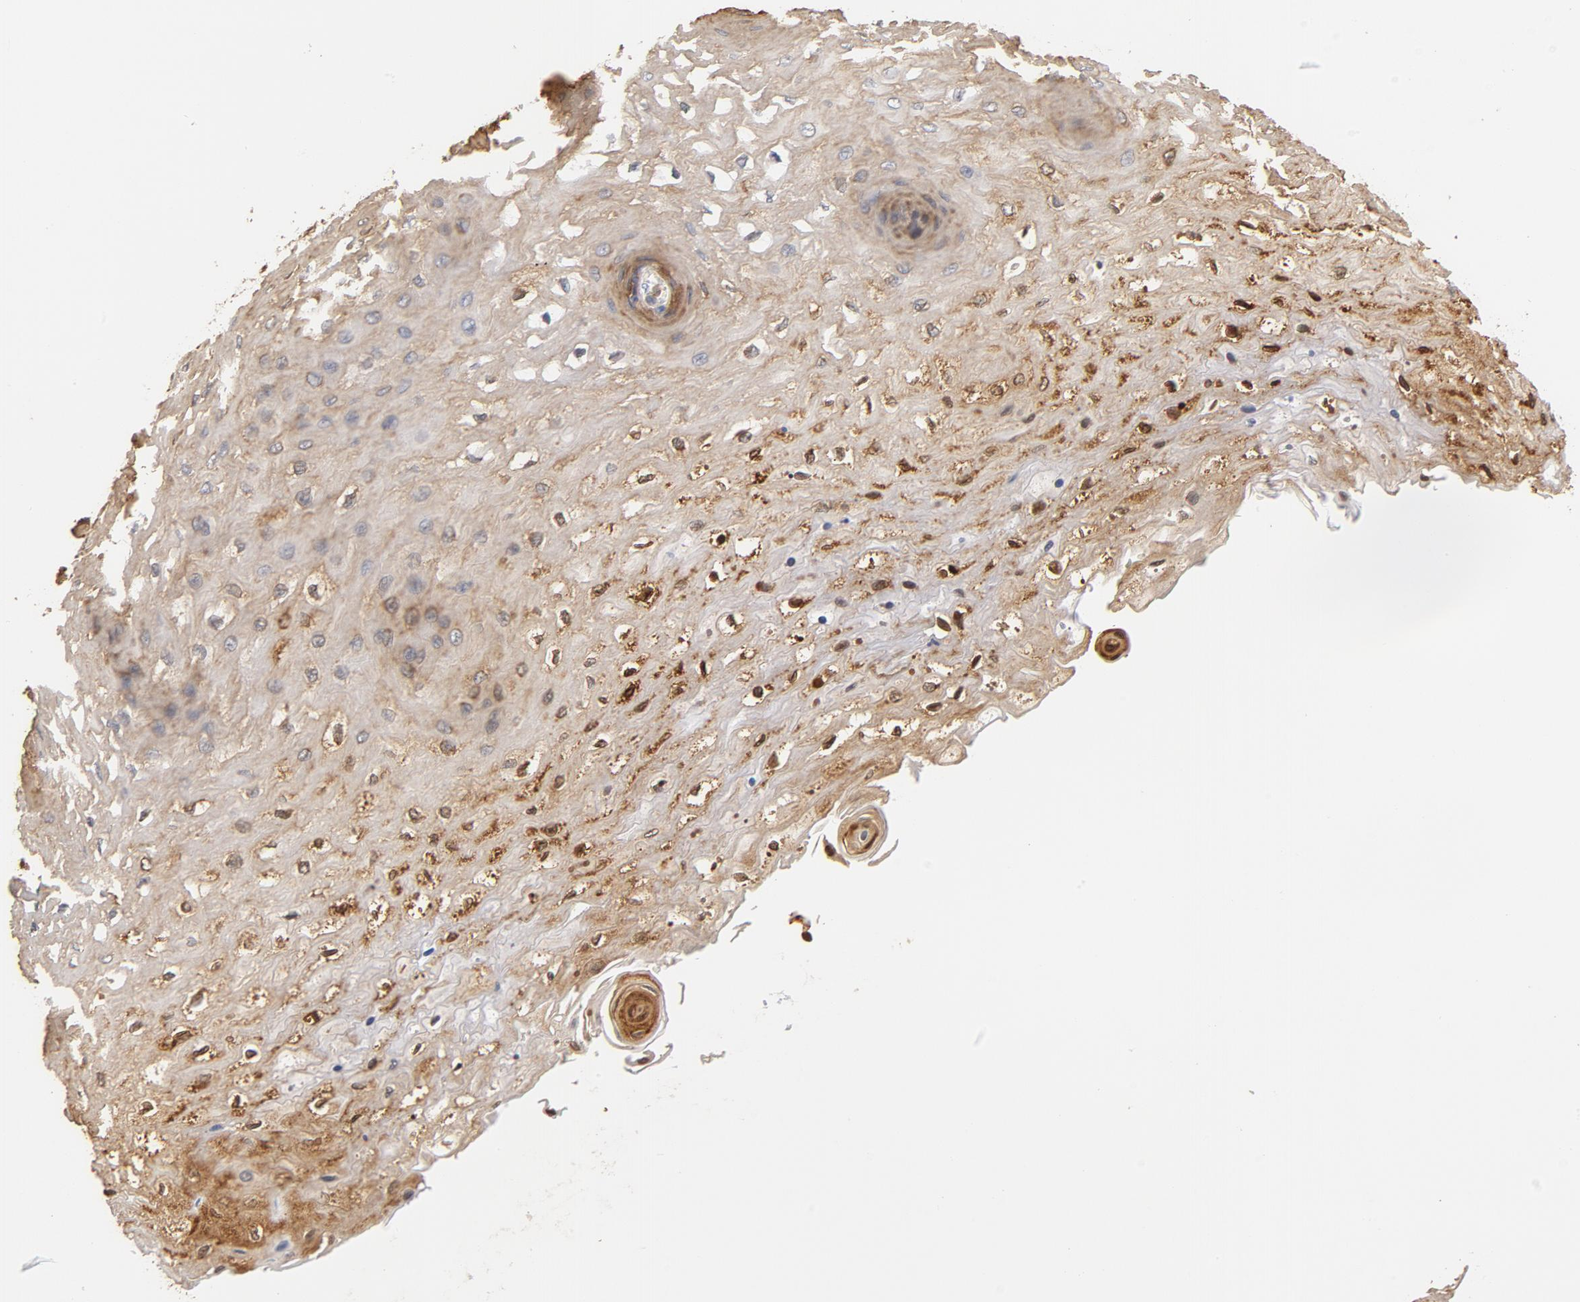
{"staining": {"intensity": "moderate", "quantity": ">75%", "location": "cytoplasmic/membranous"}, "tissue": "esophagus", "cell_type": "Squamous epithelial cells", "image_type": "normal", "snomed": [{"axis": "morphology", "description": "Normal tissue, NOS"}, {"axis": "topography", "description": "Esophagus"}], "caption": "Unremarkable esophagus reveals moderate cytoplasmic/membranous staining in about >75% of squamous epithelial cells The protein is shown in brown color, while the nuclei are stained blue..", "gene": "EZR", "patient": {"sex": "female", "age": 72}}